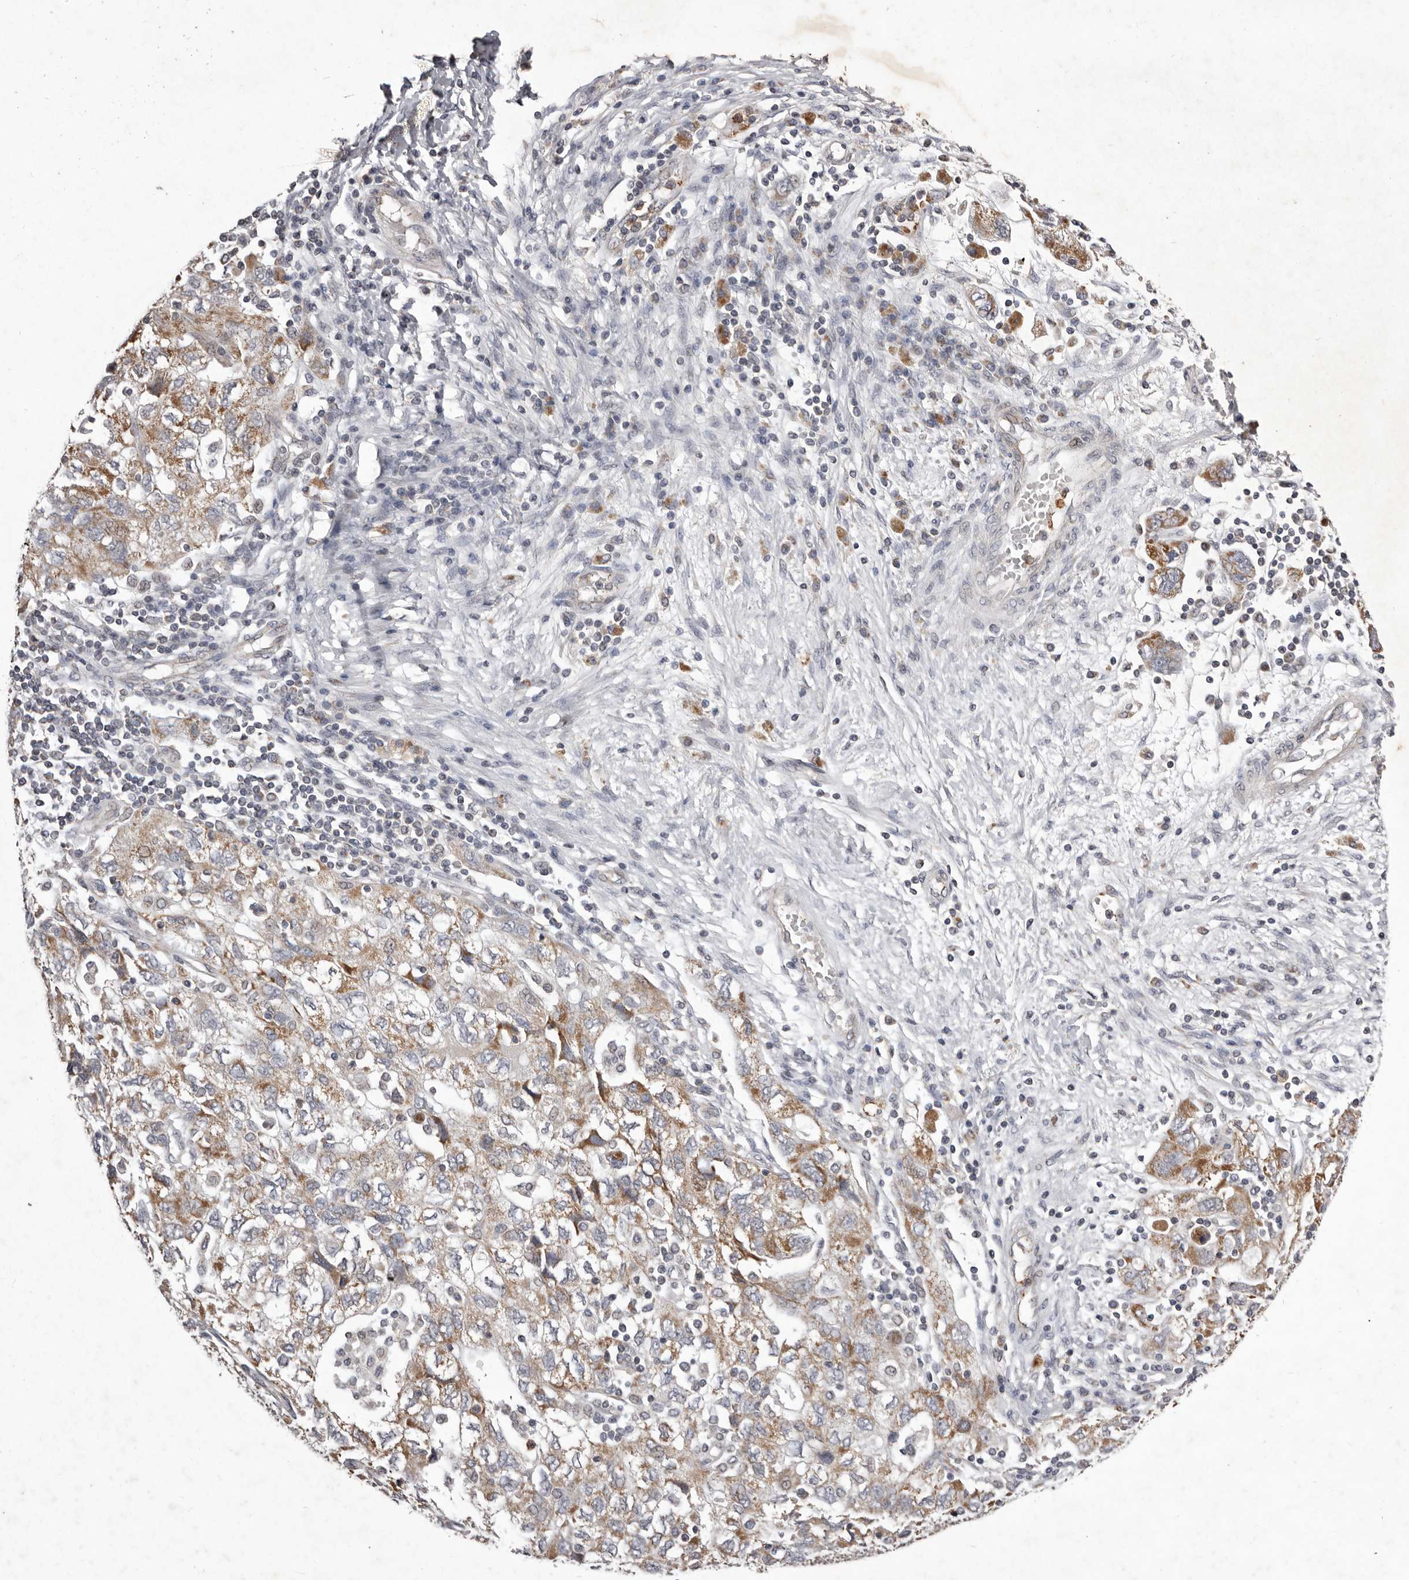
{"staining": {"intensity": "moderate", "quantity": ">75%", "location": "cytoplasmic/membranous"}, "tissue": "ovarian cancer", "cell_type": "Tumor cells", "image_type": "cancer", "snomed": [{"axis": "morphology", "description": "Carcinoma, NOS"}, {"axis": "morphology", "description": "Cystadenocarcinoma, serous, NOS"}, {"axis": "topography", "description": "Ovary"}], "caption": "This image displays immunohistochemistry staining of carcinoma (ovarian), with medium moderate cytoplasmic/membranous expression in approximately >75% of tumor cells.", "gene": "CXCL14", "patient": {"sex": "female", "age": 69}}